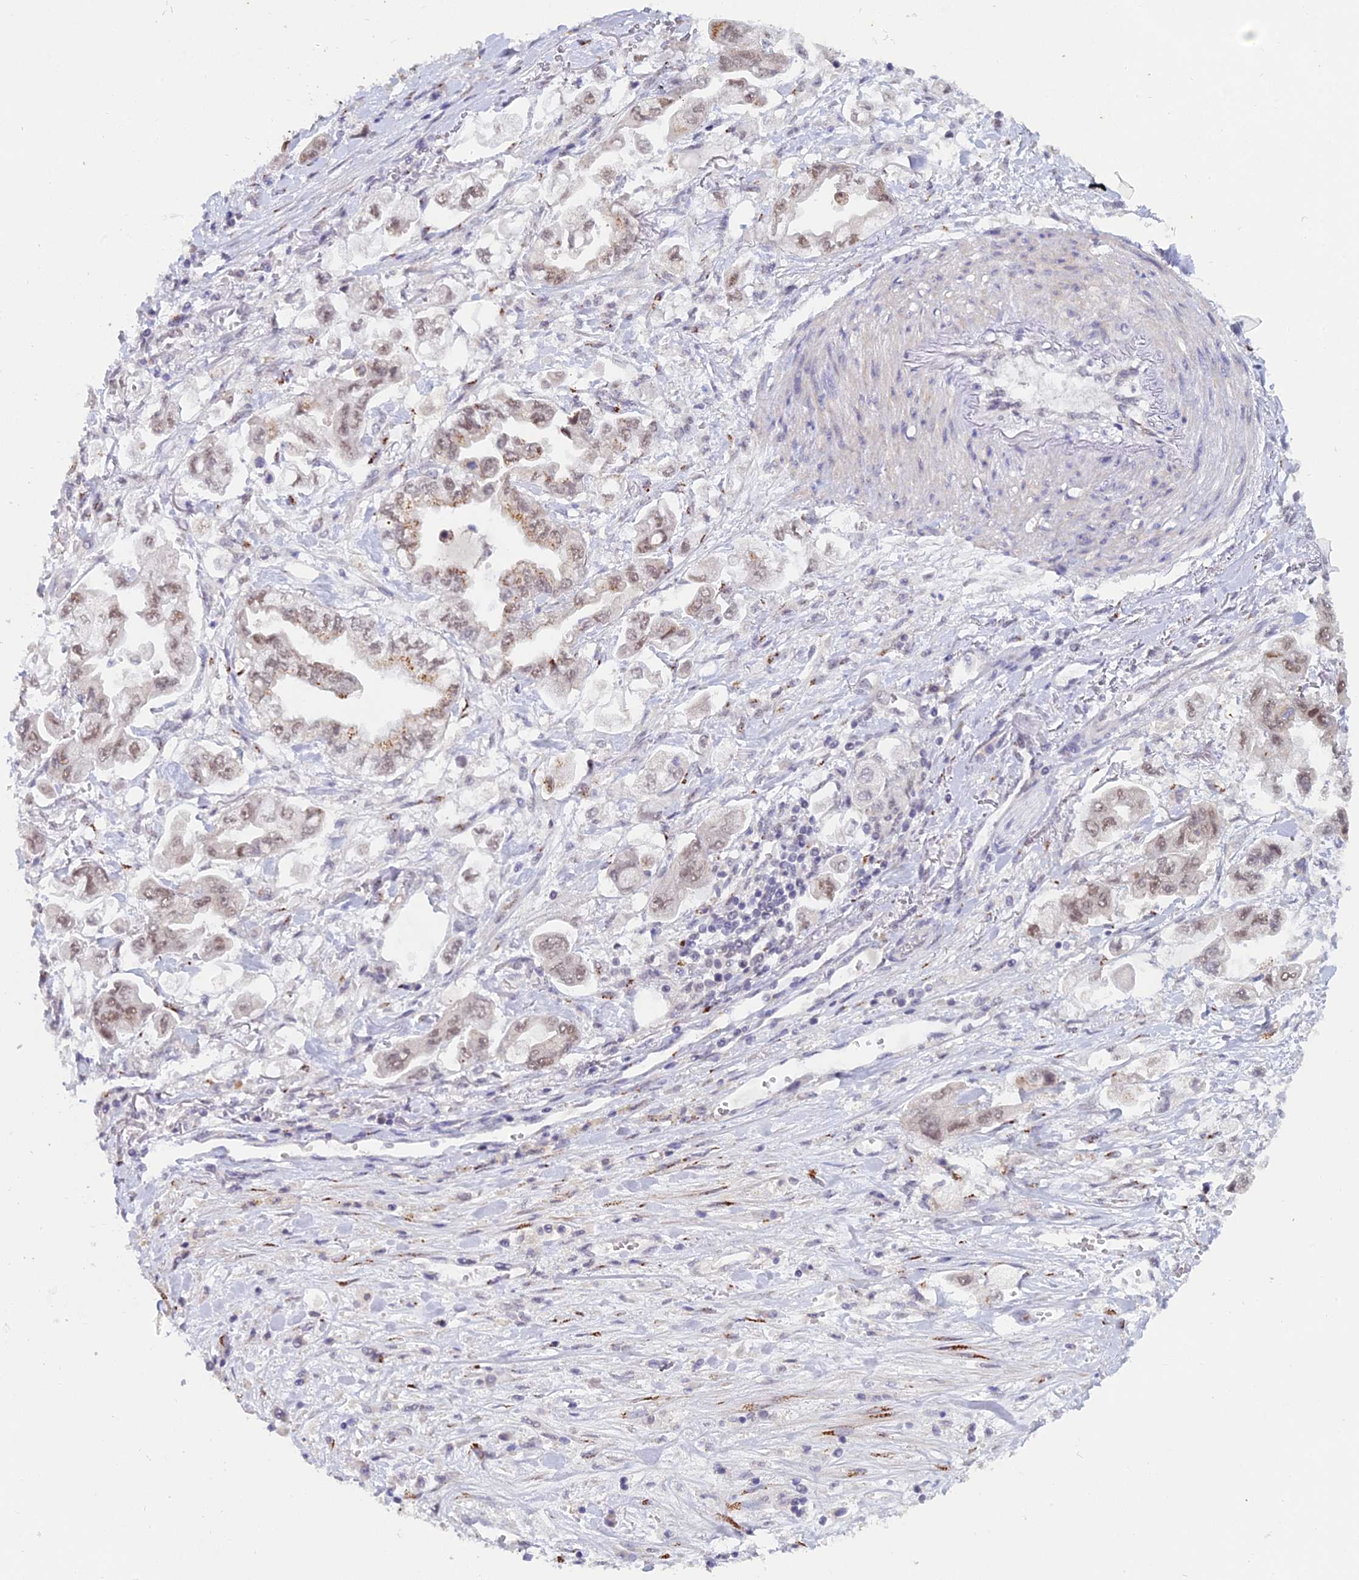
{"staining": {"intensity": "moderate", "quantity": "25%-75%", "location": "cytoplasmic/membranous,nuclear"}, "tissue": "stomach cancer", "cell_type": "Tumor cells", "image_type": "cancer", "snomed": [{"axis": "morphology", "description": "Adenocarcinoma, NOS"}, {"axis": "topography", "description": "Stomach"}], "caption": "Stomach cancer (adenocarcinoma) was stained to show a protein in brown. There is medium levels of moderate cytoplasmic/membranous and nuclear staining in approximately 25%-75% of tumor cells.", "gene": "THOC3", "patient": {"sex": "male", "age": 62}}